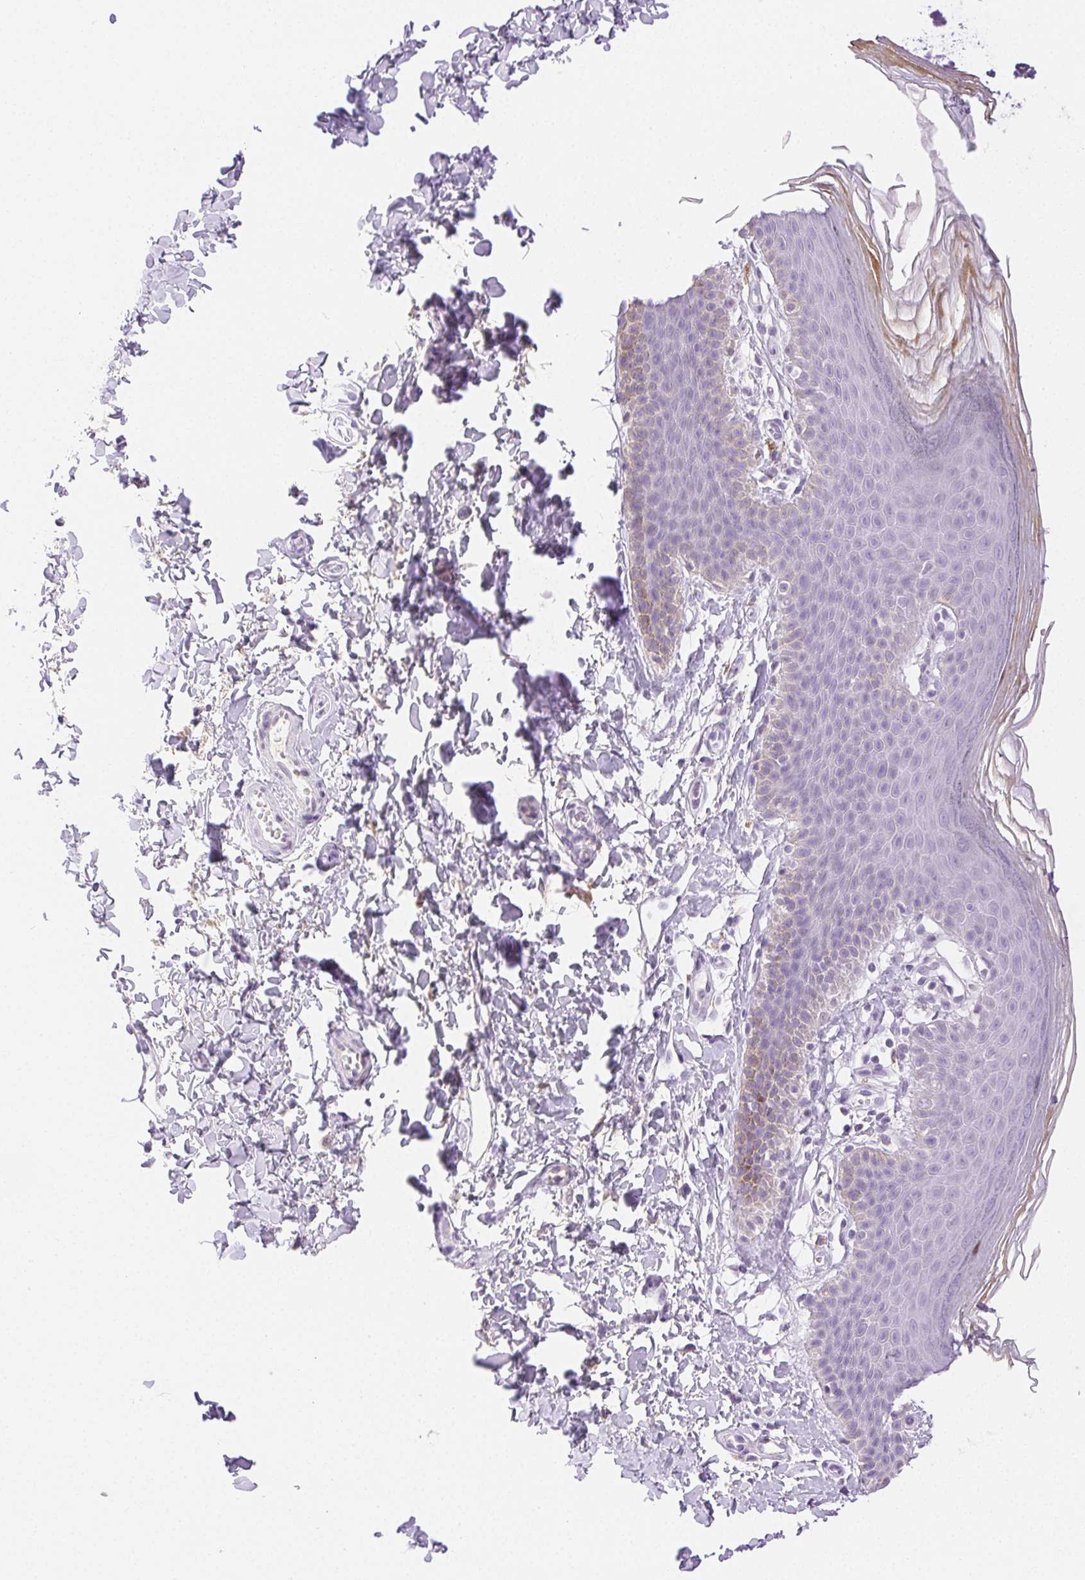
{"staining": {"intensity": "negative", "quantity": "none", "location": "none"}, "tissue": "skin", "cell_type": "Epidermal cells", "image_type": "normal", "snomed": [{"axis": "morphology", "description": "Normal tissue, NOS"}, {"axis": "topography", "description": "Anal"}], "caption": "Human skin stained for a protein using immunohistochemistry (IHC) shows no positivity in epidermal cells.", "gene": "SPACA4", "patient": {"sex": "male", "age": 53}}